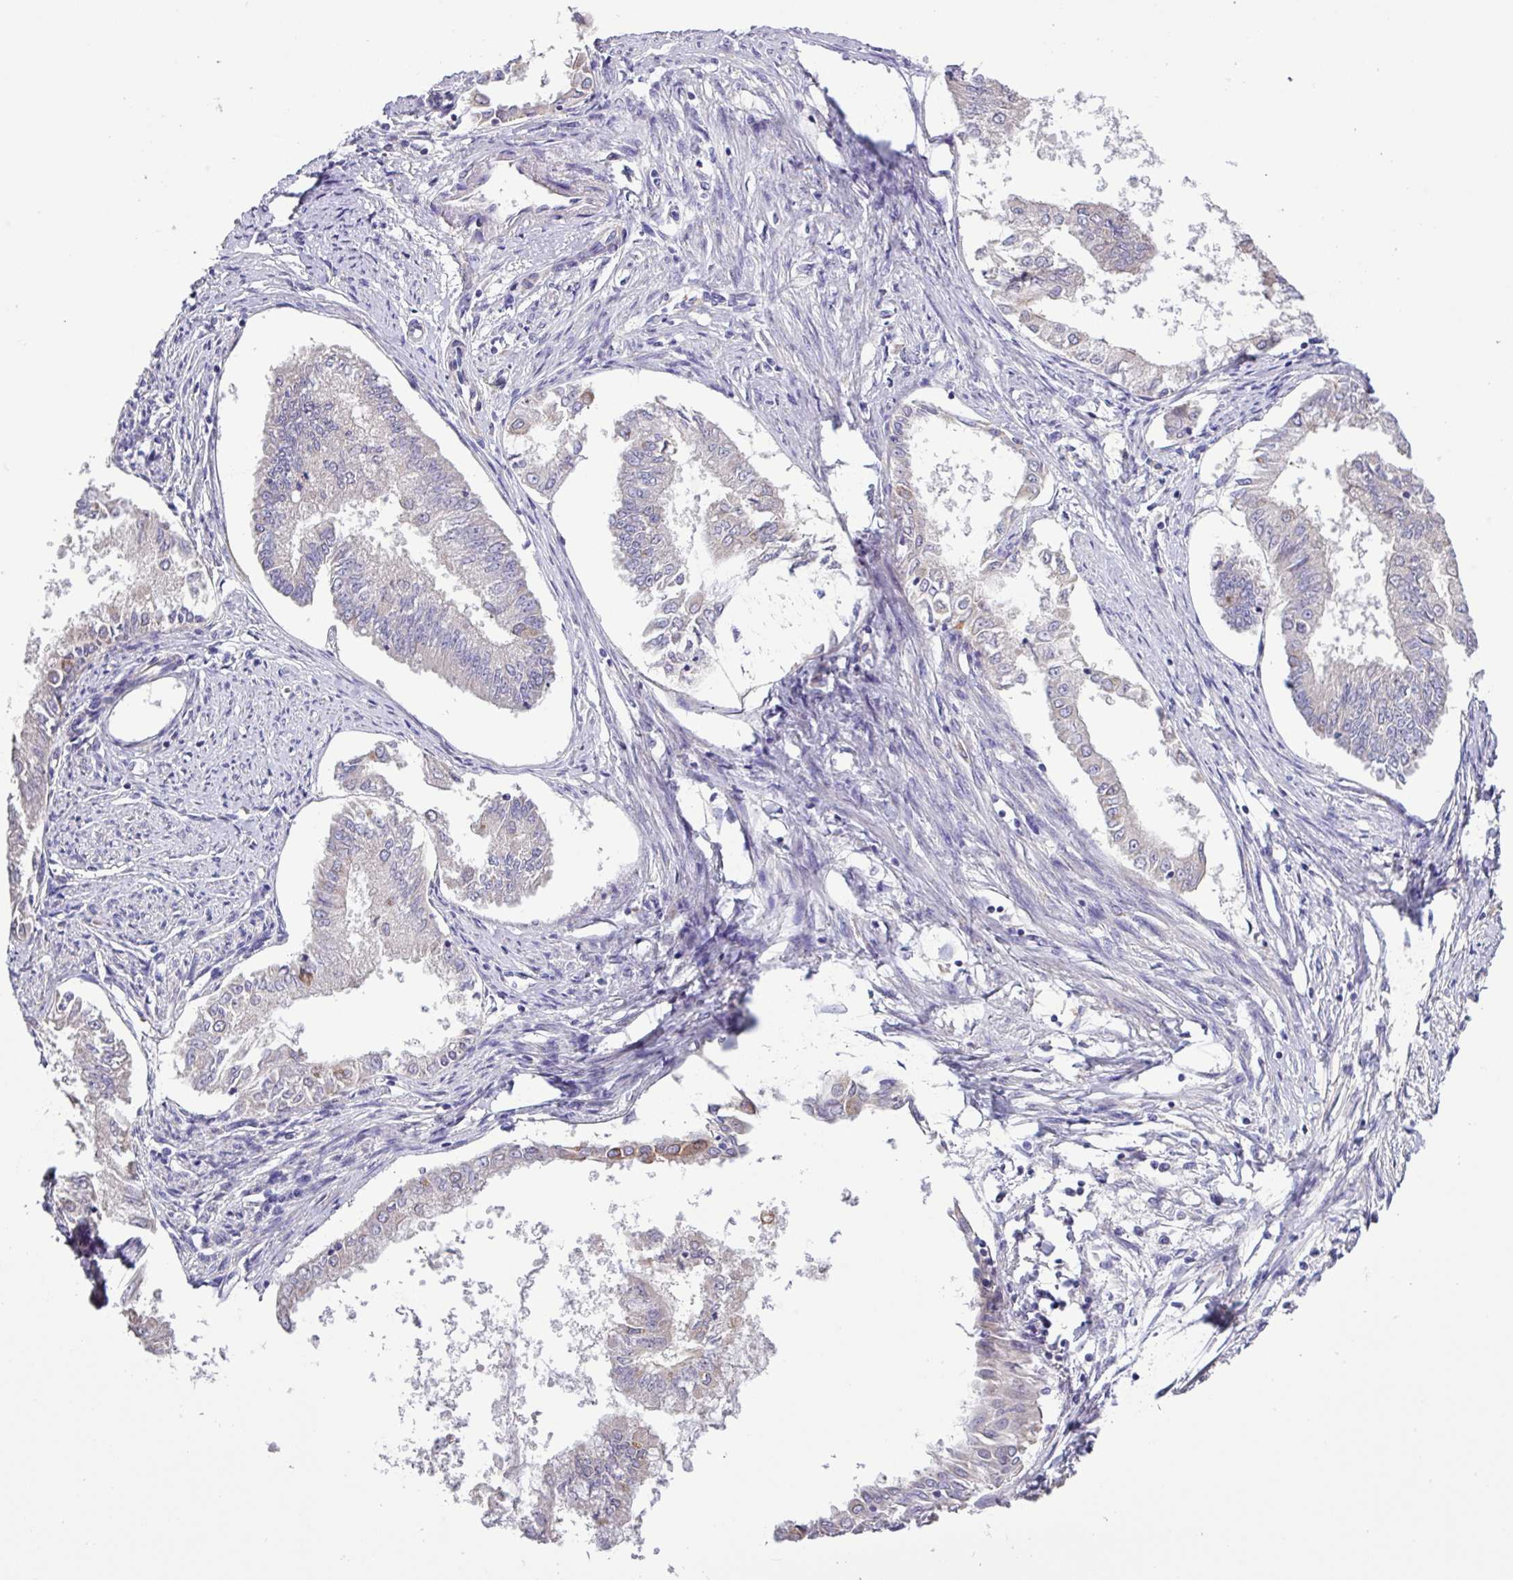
{"staining": {"intensity": "negative", "quantity": "none", "location": "none"}, "tissue": "endometrial cancer", "cell_type": "Tumor cells", "image_type": "cancer", "snomed": [{"axis": "morphology", "description": "Adenocarcinoma, NOS"}, {"axis": "topography", "description": "Endometrium"}], "caption": "The histopathology image displays no staining of tumor cells in adenocarcinoma (endometrial).", "gene": "SFTPB", "patient": {"sex": "female", "age": 76}}